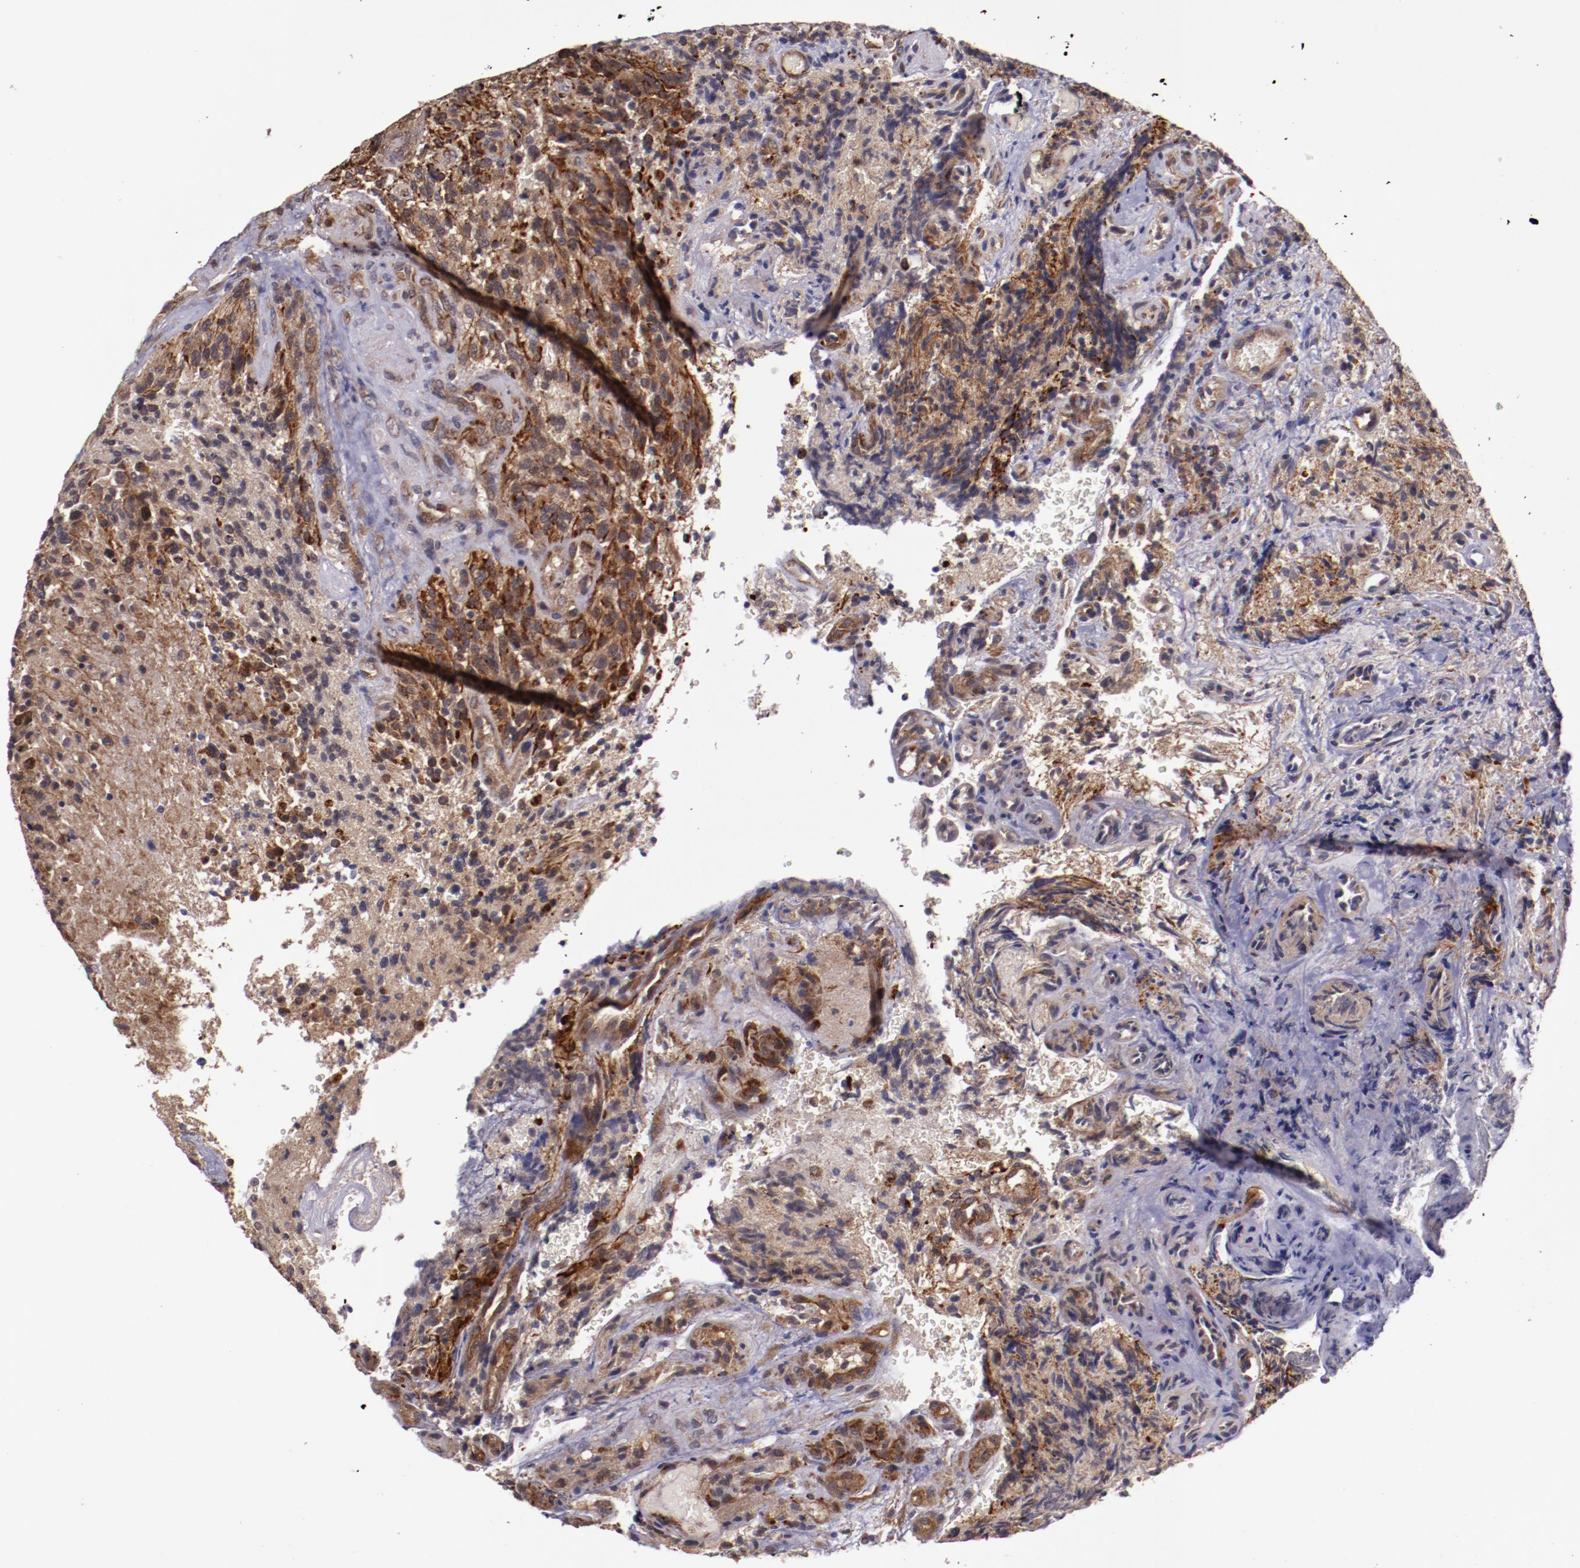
{"staining": {"intensity": "moderate", "quantity": ">75%", "location": "cytoplasmic/membranous"}, "tissue": "glioma", "cell_type": "Tumor cells", "image_type": "cancer", "snomed": [{"axis": "morphology", "description": "Normal tissue, NOS"}, {"axis": "morphology", "description": "Glioma, malignant, High grade"}, {"axis": "topography", "description": "Cerebral cortex"}], "caption": "Moderate cytoplasmic/membranous staining for a protein is present in approximately >75% of tumor cells of glioma using IHC.", "gene": "FTSJ1", "patient": {"sex": "male", "age": 56}}